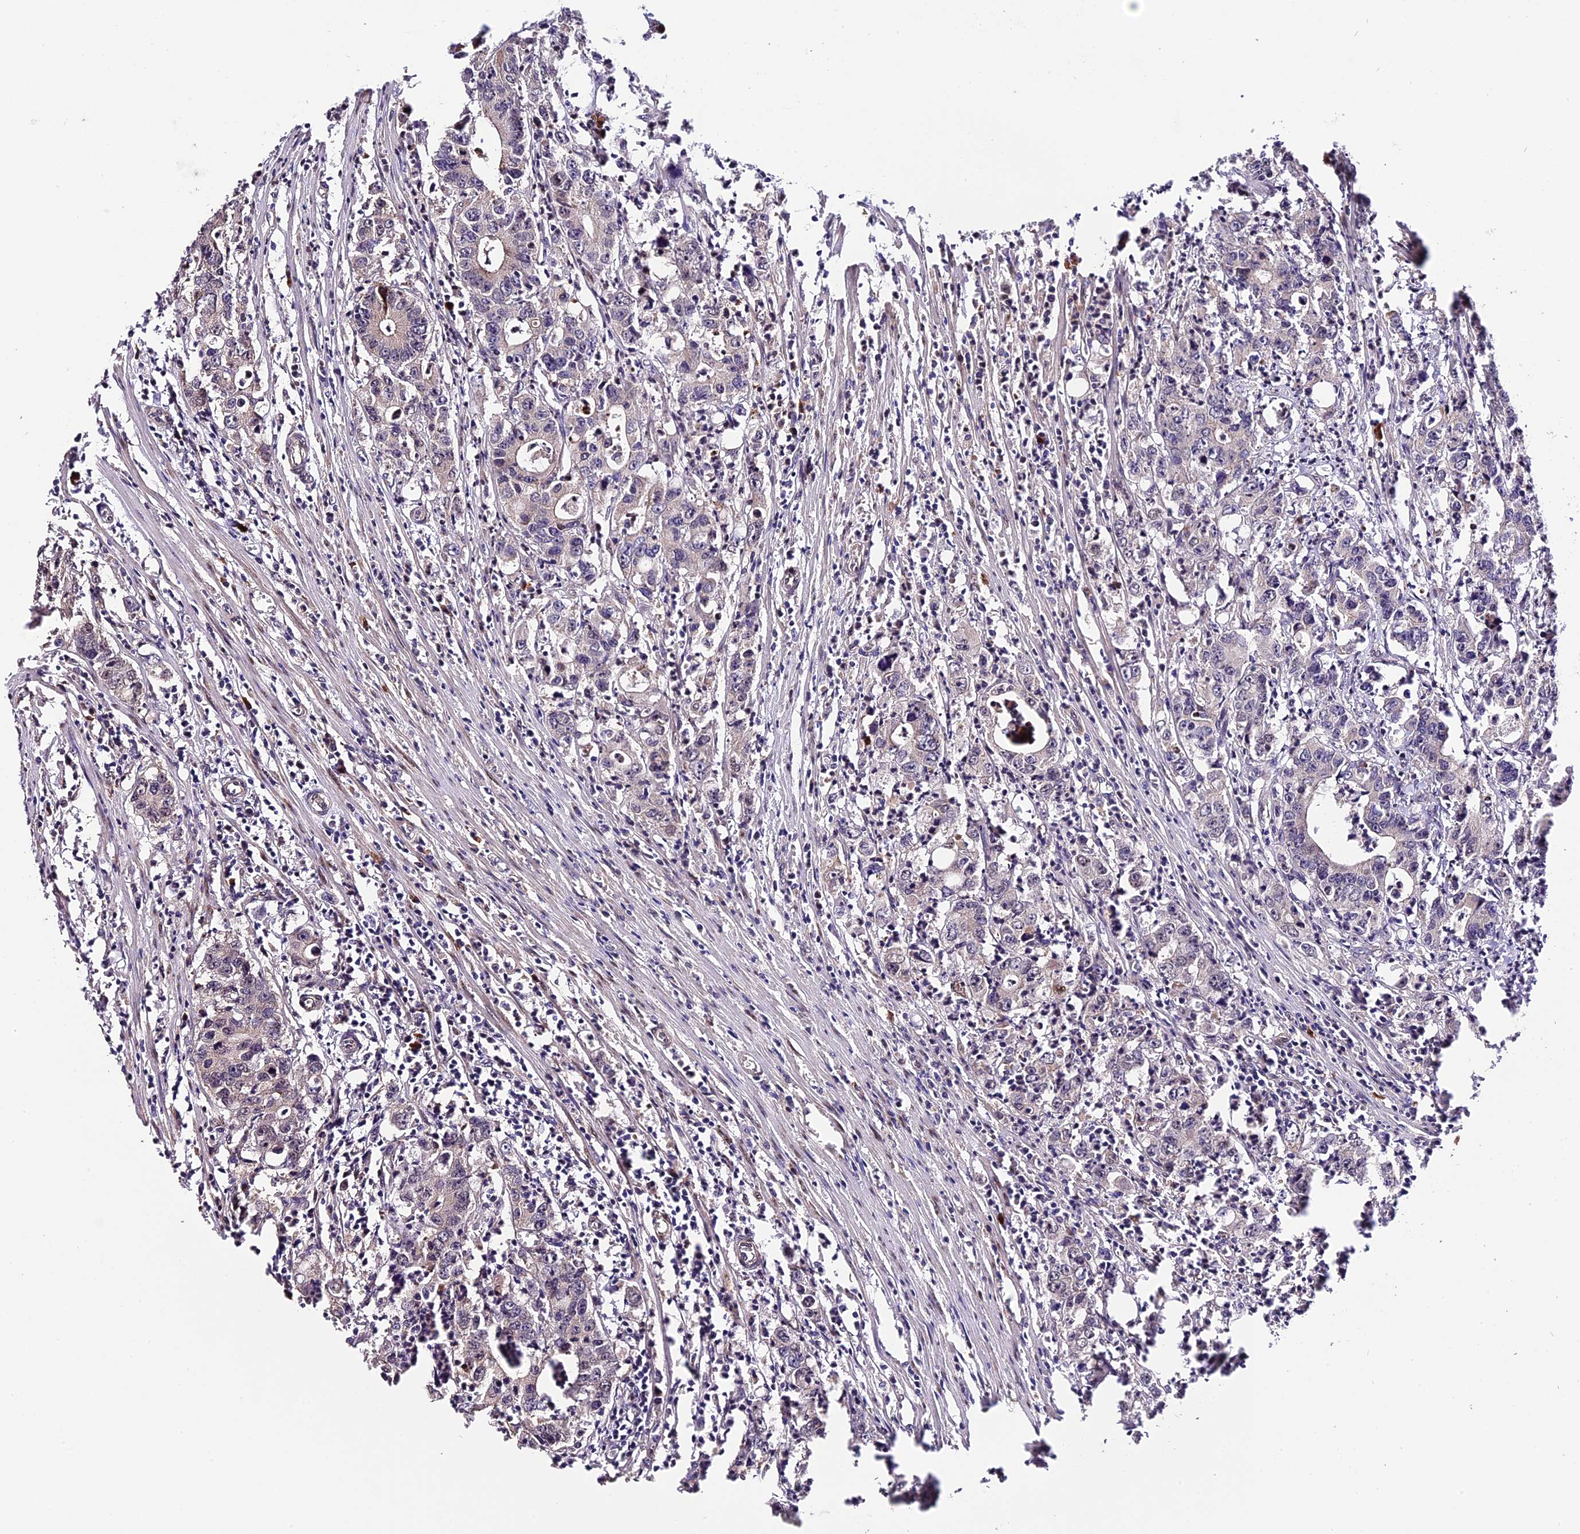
{"staining": {"intensity": "negative", "quantity": "none", "location": "none"}, "tissue": "colorectal cancer", "cell_type": "Tumor cells", "image_type": "cancer", "snomed": [{"axis": "morphology", "description": "Adenocarcinoma, NOS"}, {"axis": "topography", "description": "Colon"}], "caption": "Immunohistochemistry (IHC) micrograph of neoplastic tissue: colorectal cancer stained with DAB (3,3'-diaminobenzidine) shows no significant protein staining in tumor cells.", "gene": "HERPUD1", "patient": {"sex": "female", "age": 75}}